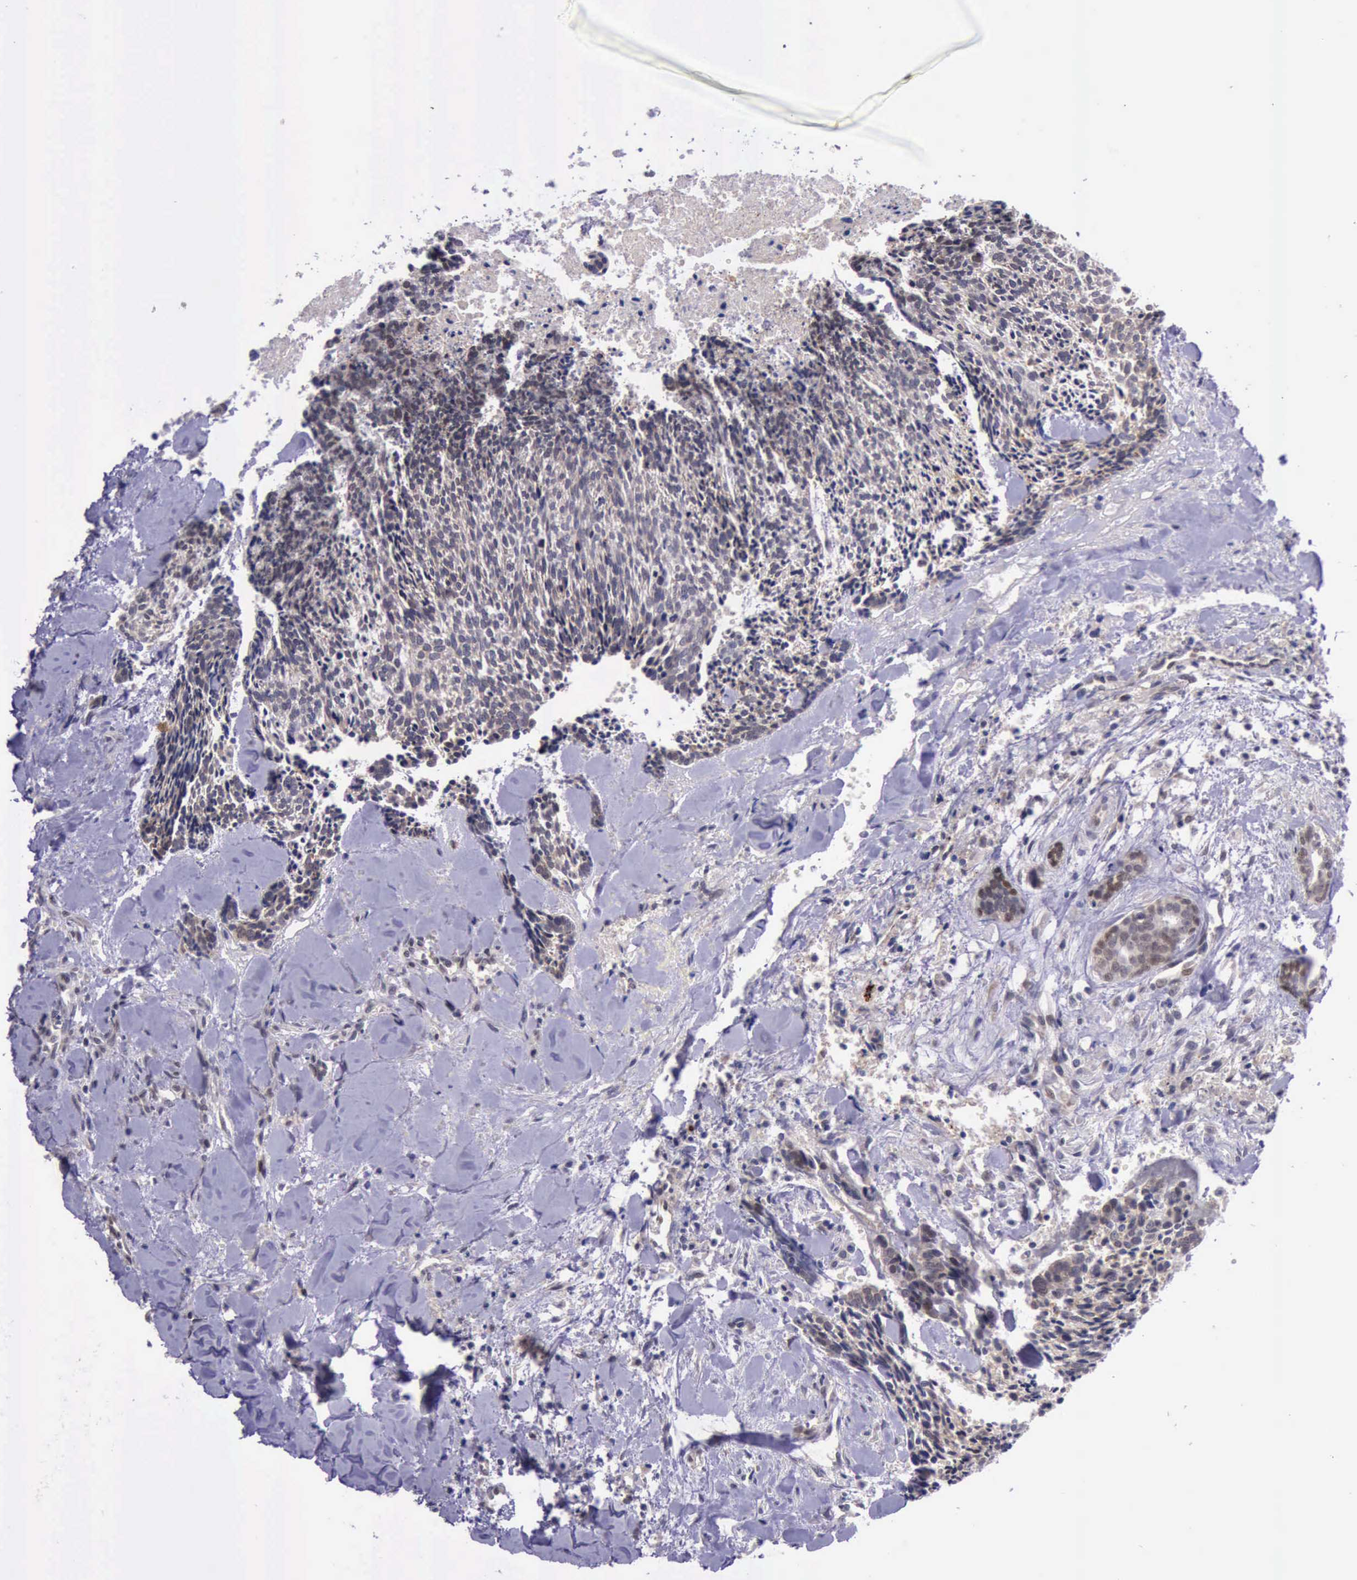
{"staining": {"intensity": "weak", "quantity": "25%-75%", "location": "cytoplasmic/membranous"}, "tissue": "head and neck cancer", "cell_type": "Tumor cells", "image_type": "cancer", "snomed": [{"axis": "morphology", "description": "Squamous cell carcinoma, NOS"}, {"axis": "topography", "description": "Salivary gland"}, {"axis": "topography", "description": "Head-Neck"}], "caption": "Approximately 25%-75% of tumor cells in head and neck cancer (squamous cell carcinoma) demonstrate weak cytoplasmic/membranous protein expression as visualized by brown immunohistochemical staining.", "gene": "PLEK2", "patient": {"sex": "male", "age": 70}}